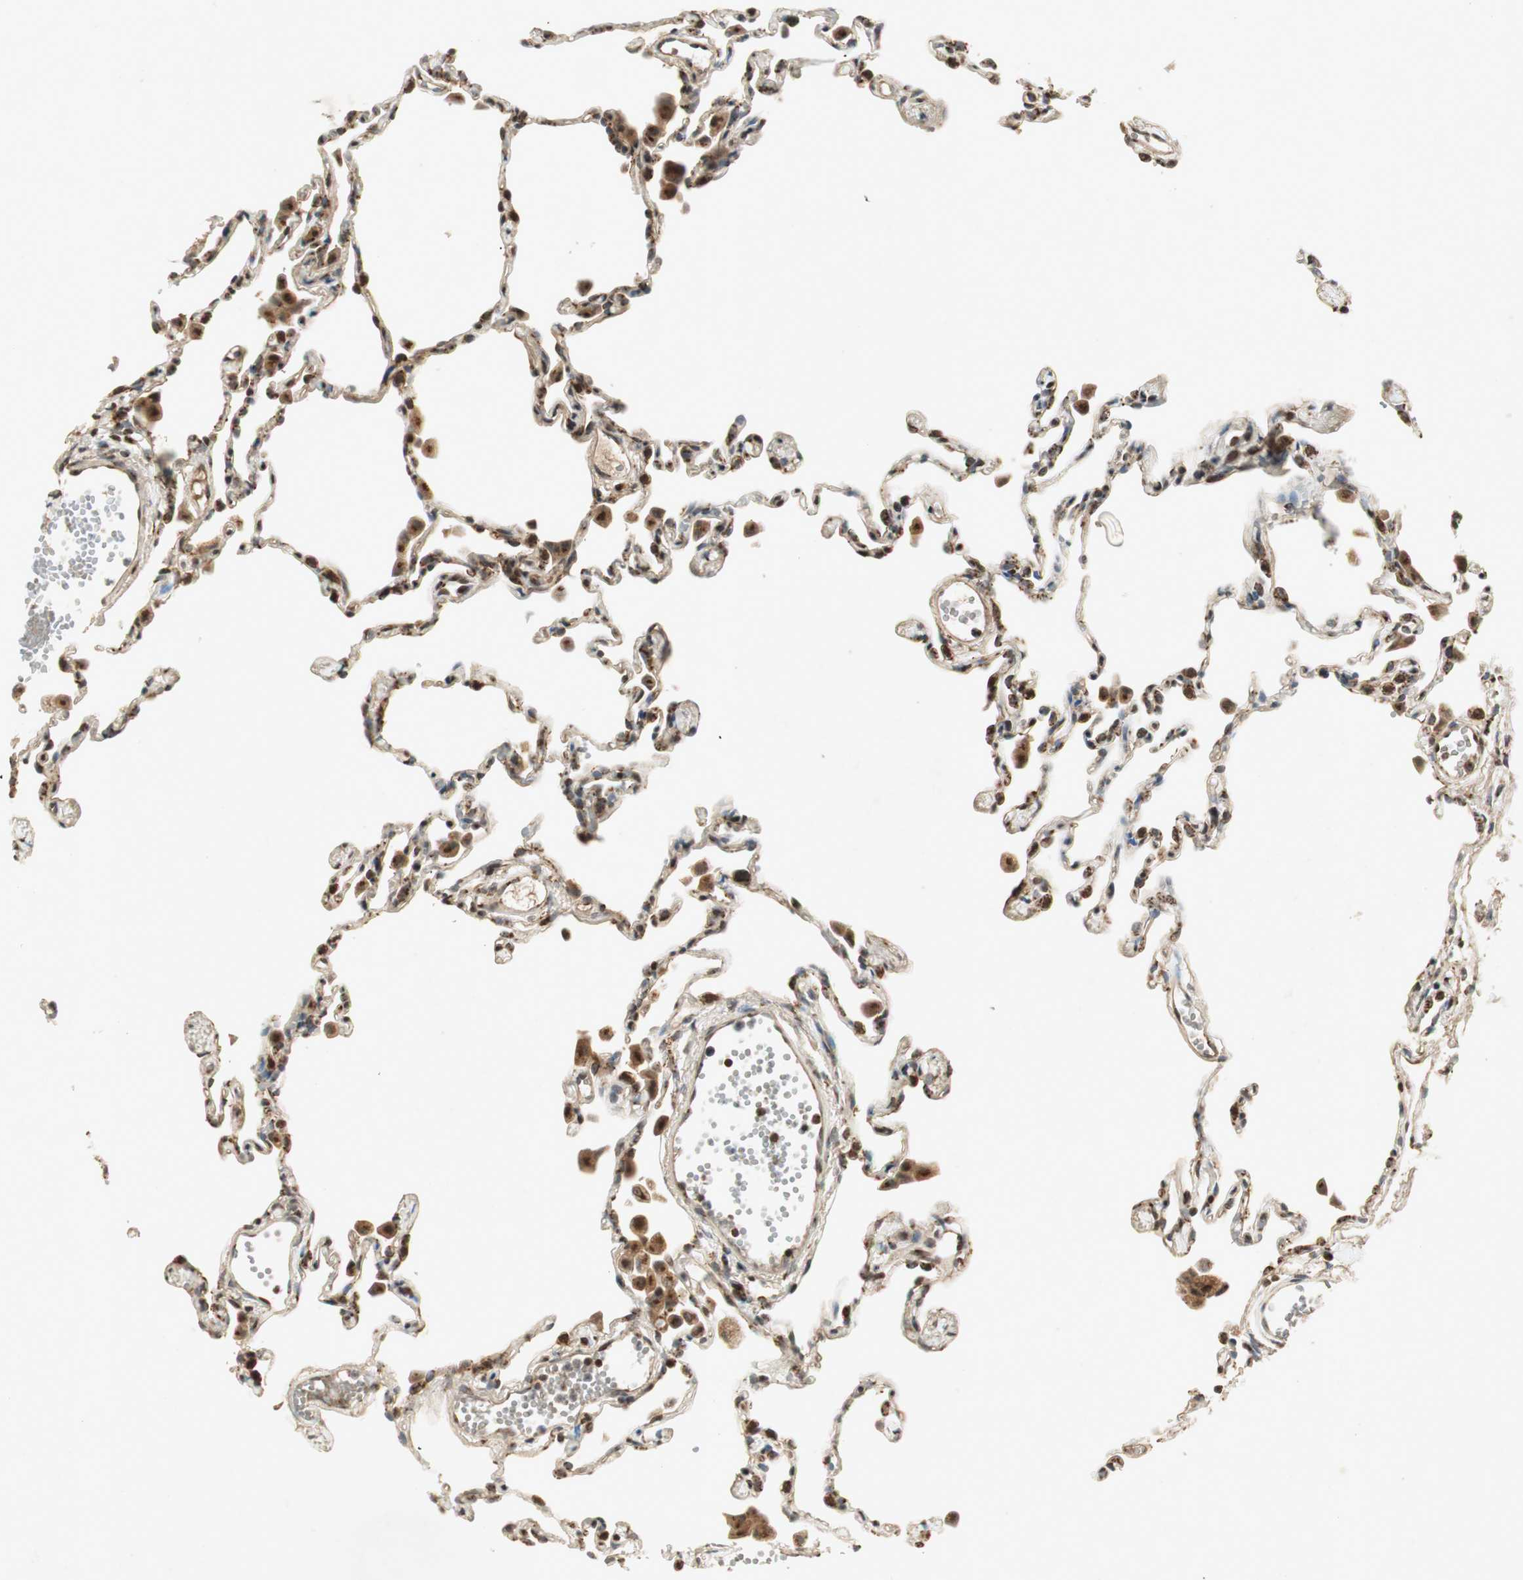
{"staining": {"intensity": "moderate", "quantity": ">75%", "location": "cytoplasmic/membranous"}, "tissue": "lung", "cell_type": "Alveolar cells", "image_type": "normal", "snomed": [{"axis": "morphology", "description": "Normal tissue, NOS"}, {"axis": "topography", "description": "Lung"}], "caption": "Brown immunohistochemical staining in unremarkable lung displays moderate cytoplasmic/membranous positivity in approximately >75% of alveolar cells. (Stains: DAB (3,3'-diaminobenzidine) in brown, nuclei in blue, Microscopy: brightfield microscopy at high magnification).", "gene": "NEO1", "patient": {"sex": "female", "age": 49}}